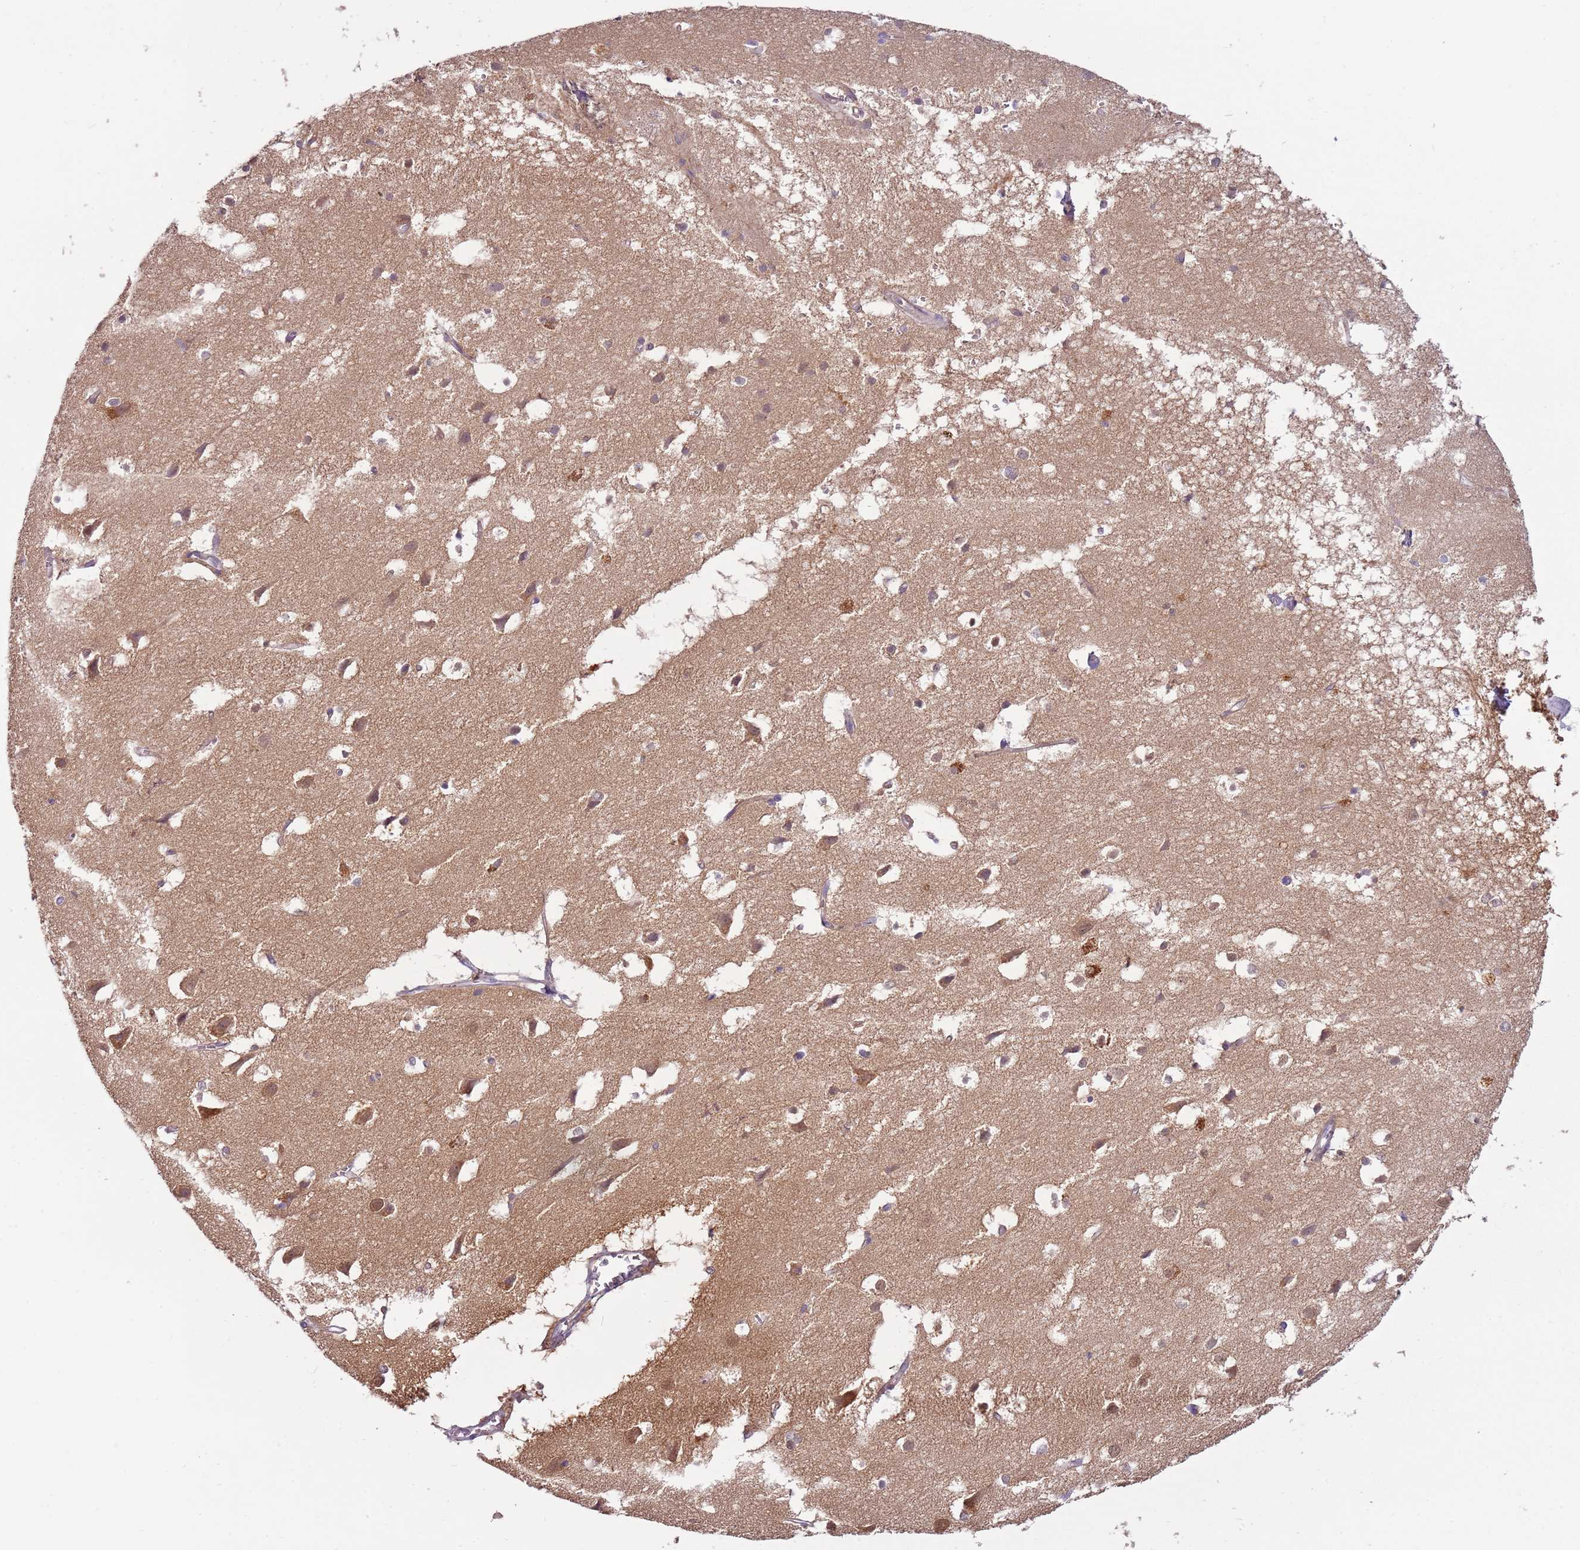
{"staining": {"intensity": "weak", "quantity": "<25%", "location": "cytoplasmic/membranous"}, "tissue": "cerebral cortex", "cell_type": "Endothelial cells", "image_type": "normal", "snomed": [{"axis": "morphology", "description": "Normal tissue, NOS"}, {"axis": "topography", "description": "Cerebral cortex"}], "caption": "There is no significant positivity in endothelial cells of cerebral cortex.", "gene": "ARHGAP5", "patient": {"sex": "male", "age": 54}}